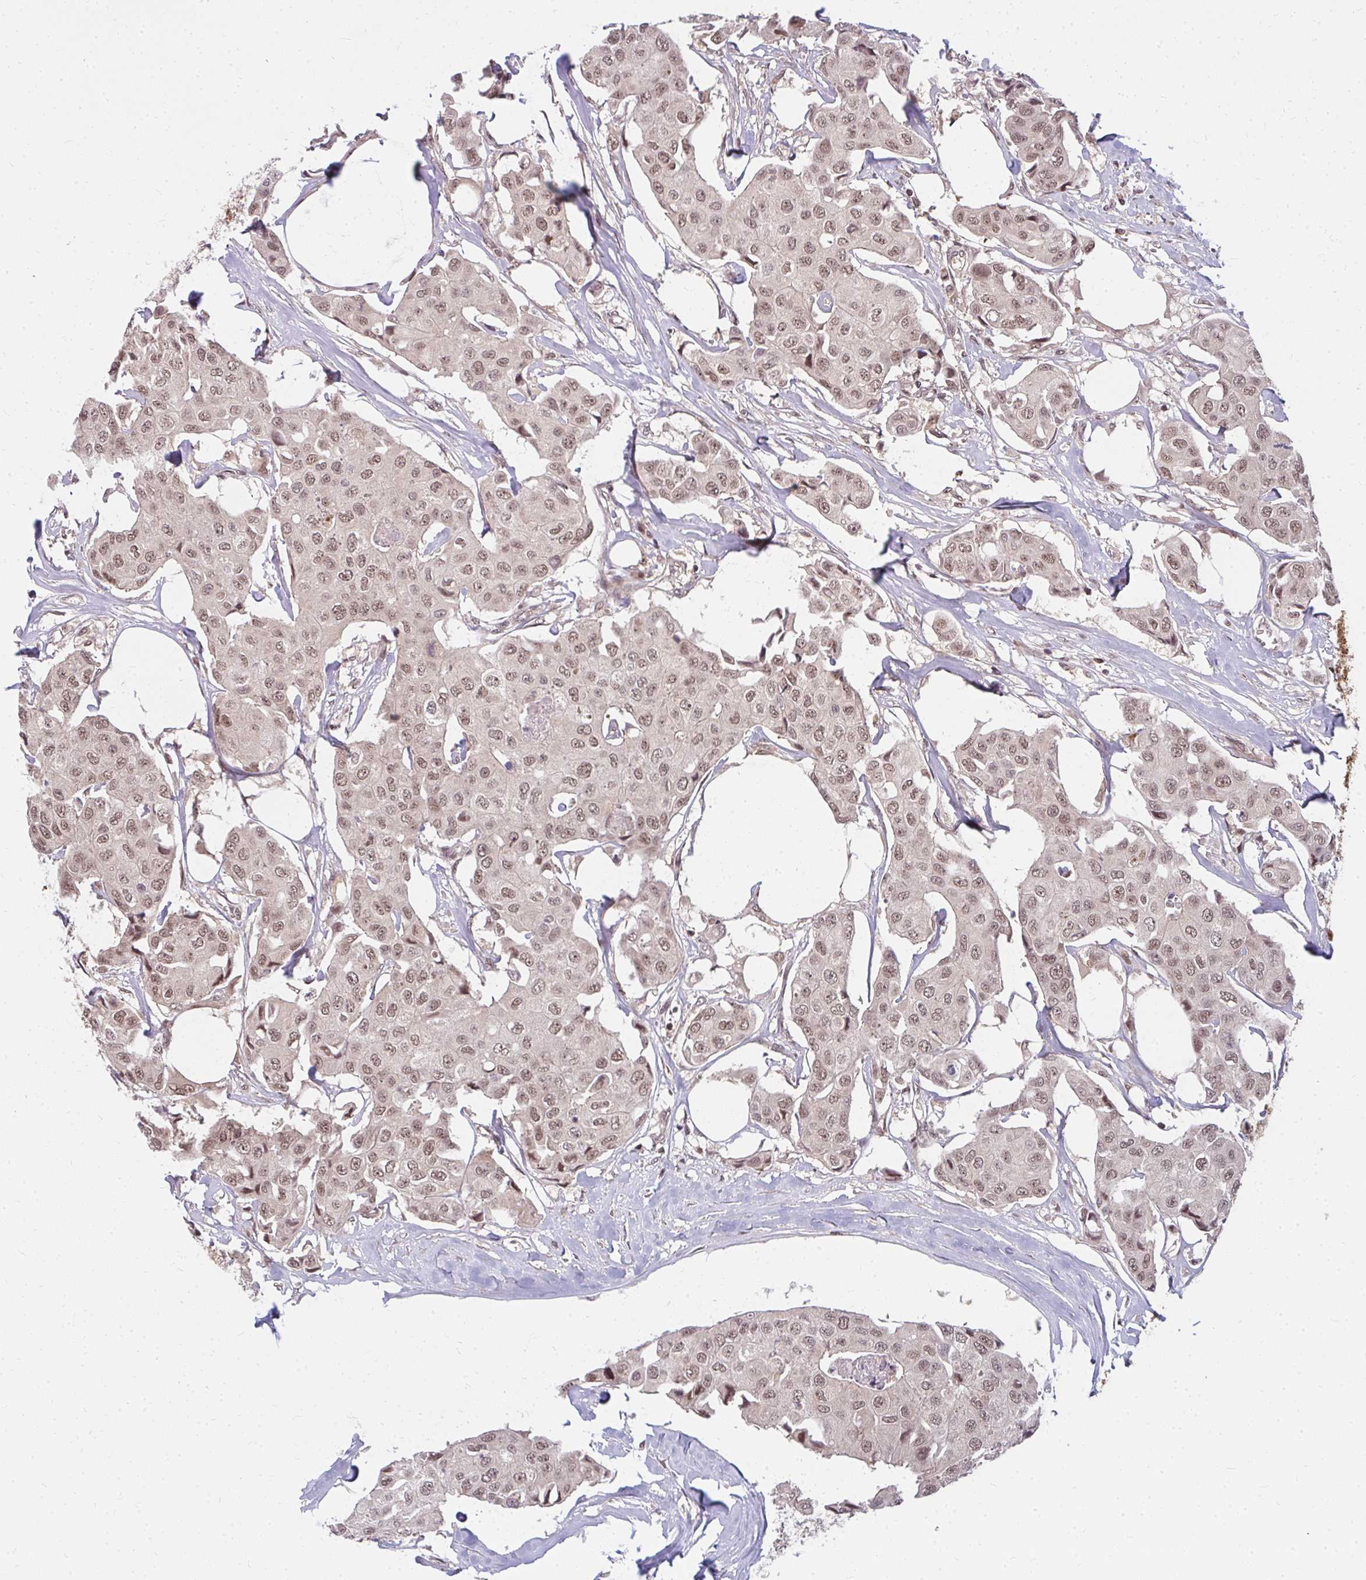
{"staining": {"intensity": "moderate", "quantity": ">75%", "location": "nuclear"}, "tissue": "breast cancer", "cell_type": "Tumor cells", "image_type": "cancer", "snomed": [{"axis": "morphology", "description": "Duct carcinoma"}, {"axis": "topography", "description": "Breast"}, {"axis": "topography", "description": "Lymph node"}], "caption": "Breast infiltrating ductal carcinoma tissue reveals moderate nuclear positivity in approximately >75% of tumor cells (brown staining indicates protein expression, while blue staining denotes nuclei).", "gene": "GTF3C6", "patient": {"sex": "female", "age": 80}}